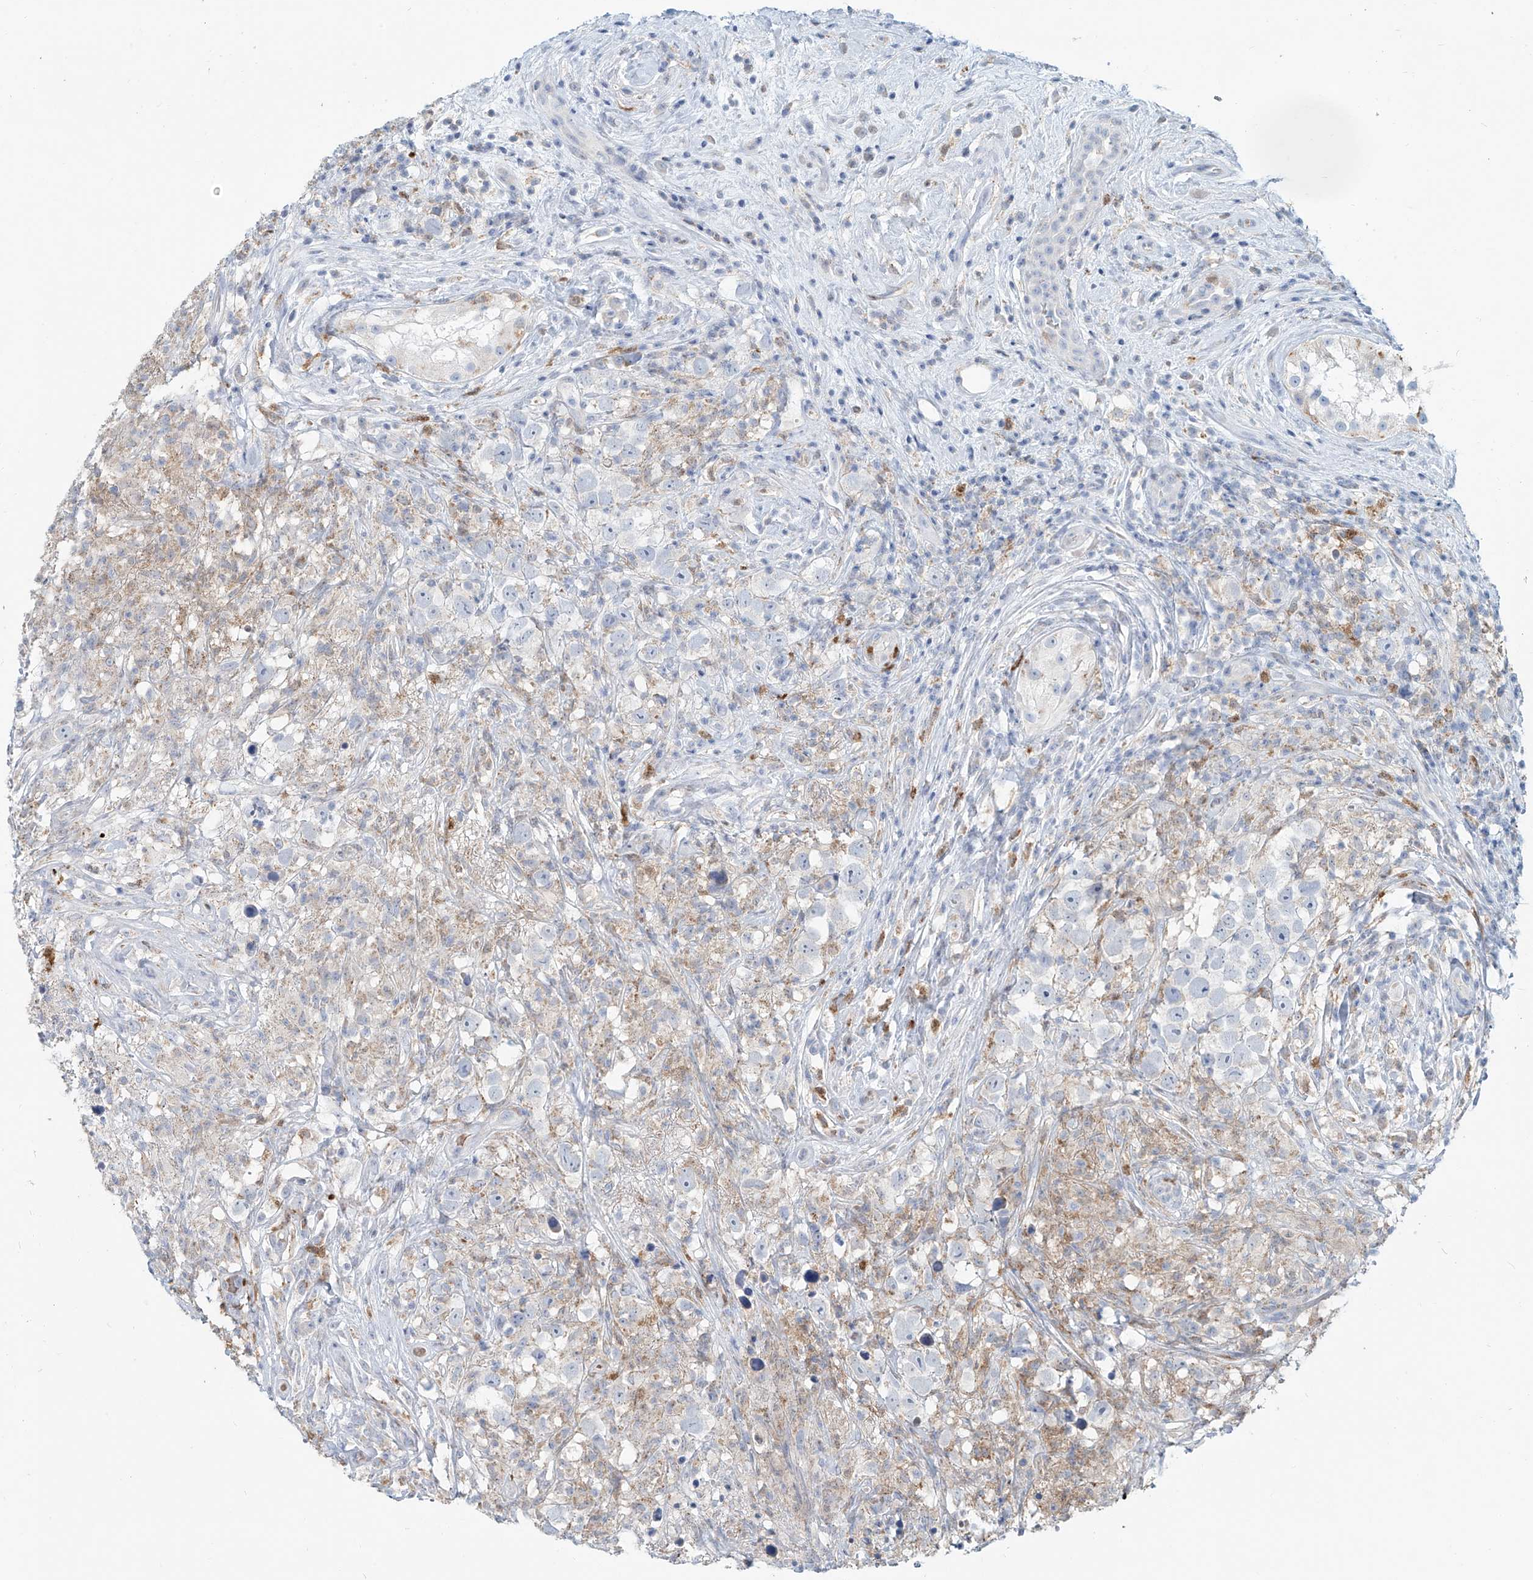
{"staining": {"intensity": "negative", "quantity": "none", "location": "none"}, "tissue": "testis cancer", "cell_type": "Tumor cells", "image_type": "cancer", "snomed": [{"axis": "morphology", "description": "Seminoma, NOS"}, {"axis": "topography", "description": "Testis"}], "caption": "A high-resolution image shows immunohistochemistry (IHC) staining of testis cancer (seminoma), which exhibits no significant staining in tumor cells. The staining was performed using DAB to visualize the protein expression in brown, while the nuclei were stained in blue with hematoxylin (Magnification: 20x).", "gene": "PTPRA", "patient": {"sex": "male", "age": 49}}